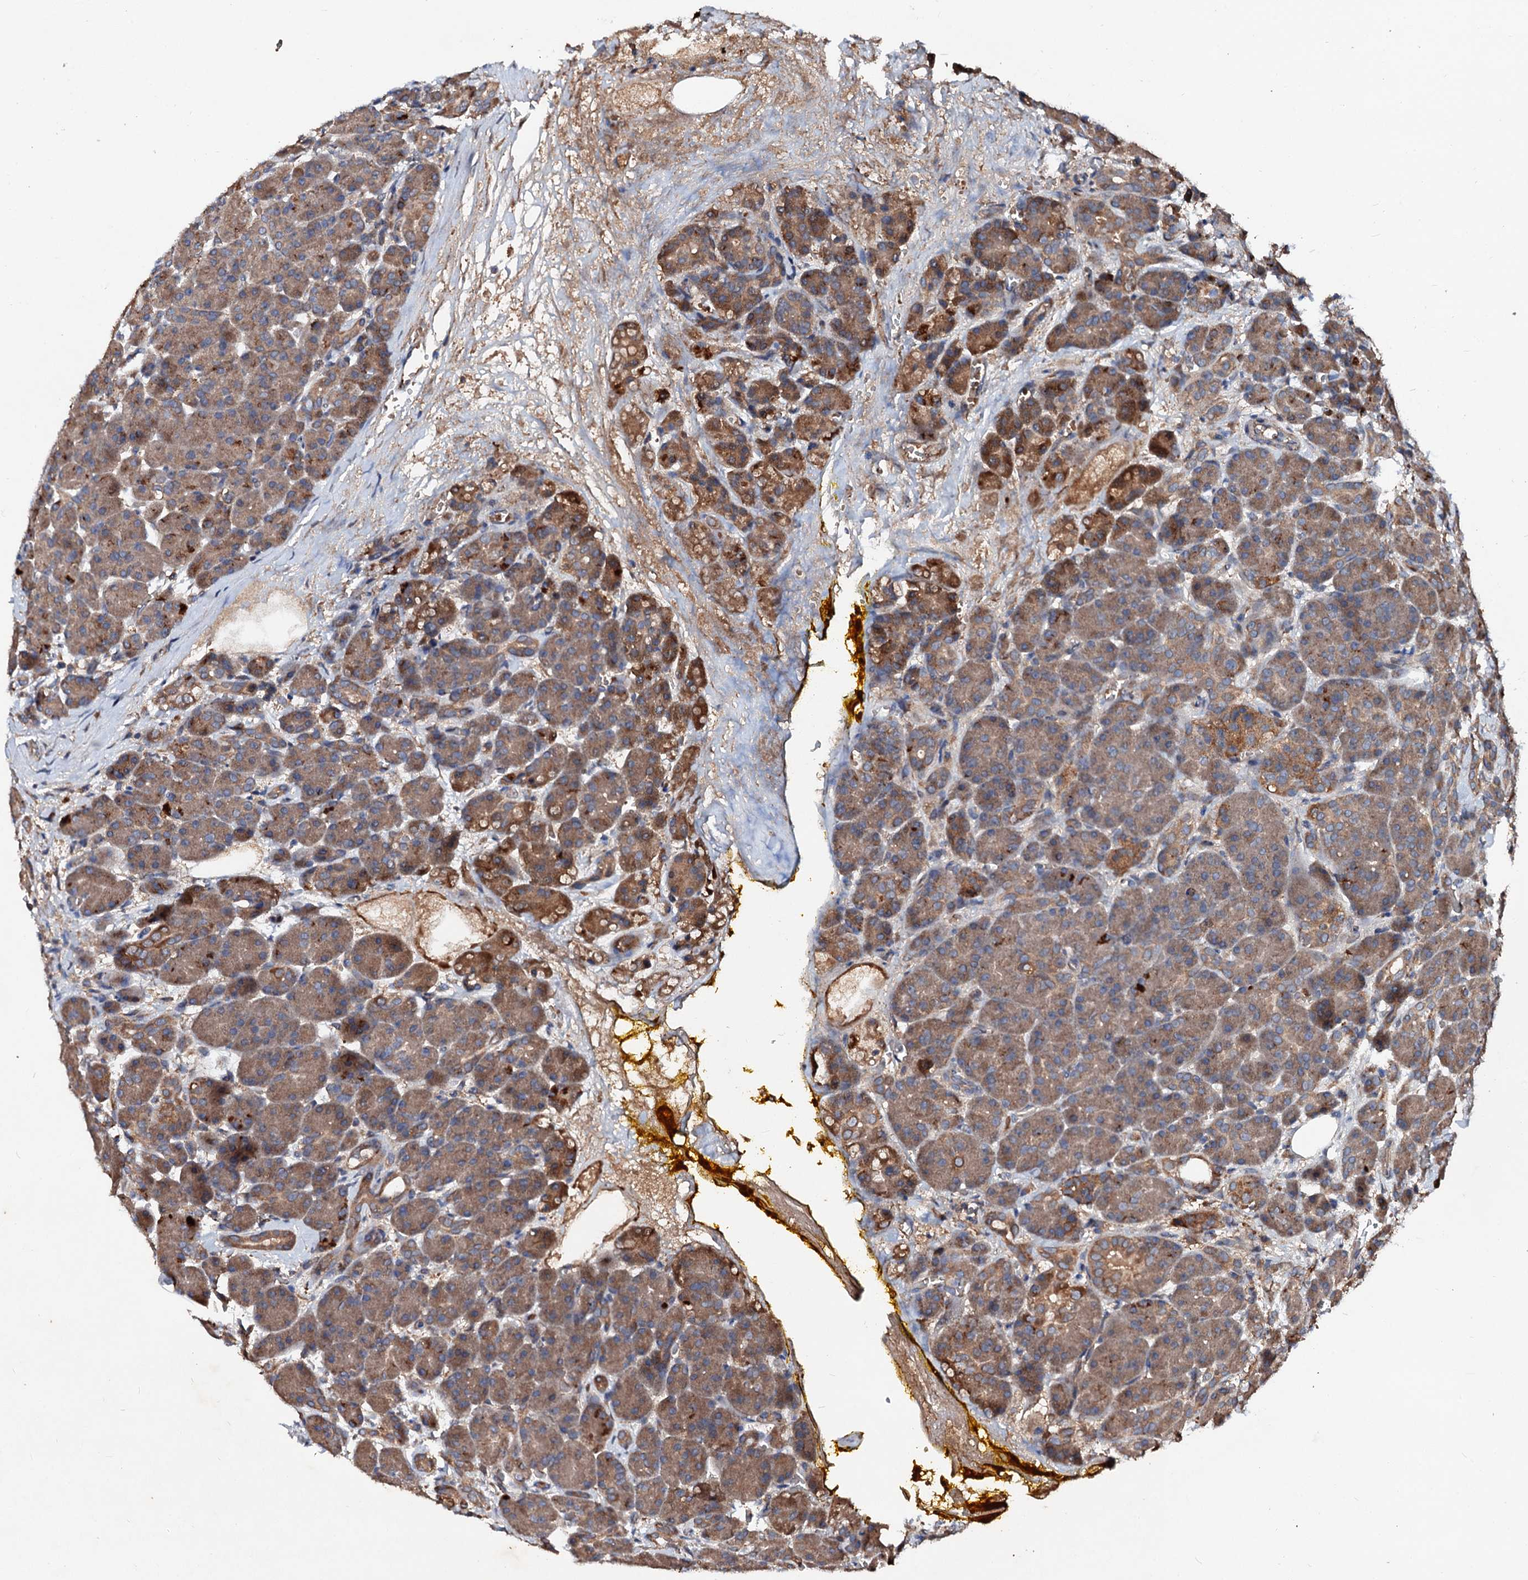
{"staining": {"intensity": "moderate", "quantity": ">75%", "location": "cytoplasmic/membranous"}, "tissue": "pancreas", "cell_type": "Exocrine glandular cells", "image_type": "normal", "snomed": [{"axis": "morphology", "description": "Normal tissue, NOS"}, {"axis": "topography", "description": "Pancreas"}], "caption": "Immunohistochemistry (IHC) of unremarkable human pancreas displays medium levels of moderate cytoplasmic/membranous positivity in about >75% of exocrine glandular cells. The staining was performed using DAB (3,3'-diaminobenzidine), with brown indicating positive protein expression. Nuclei are stained blue with hematoxylin.", "gene": "EXTL1", "patient": {"sex": "male", "age": 63}}